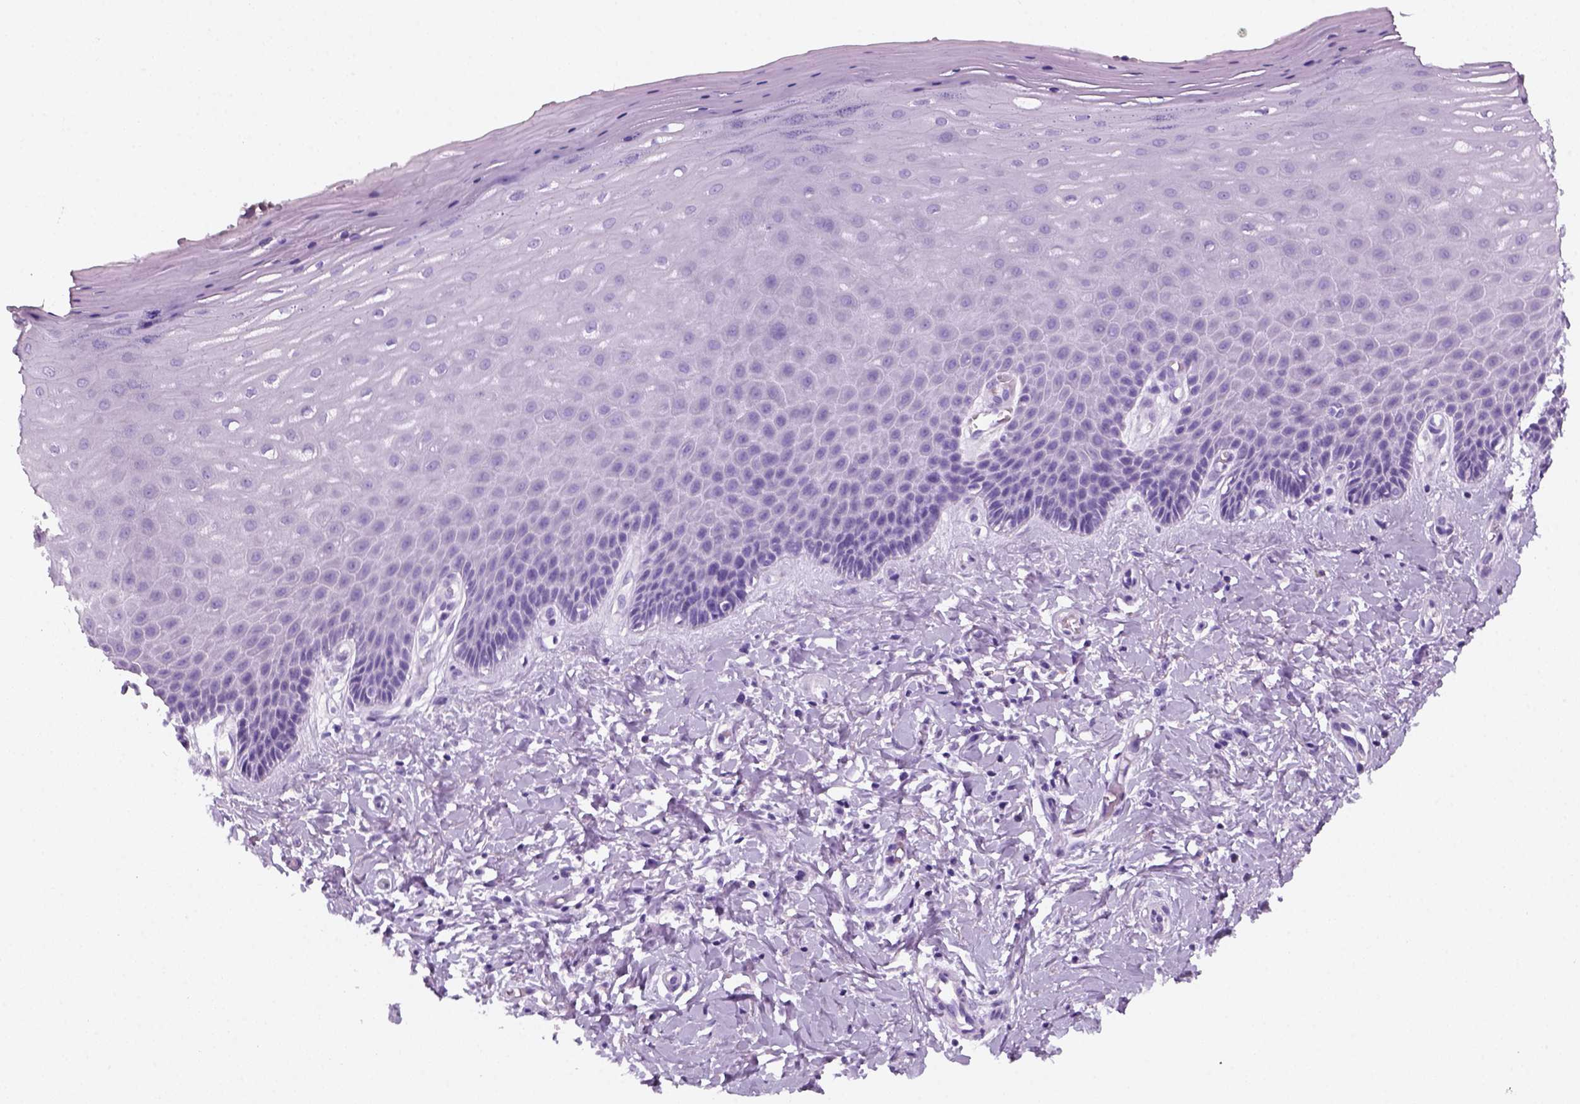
{"staining": {"intensity": "negative", "quantity": "none", "location": "none"}, "tissue": "vagina", "cell_type": "Squamous epithelial cells", "image_type": "normal", "snomed": [{"axis": "morphology", "description": "Normal tissue, NOS"}, {"axis": "topography", "description": "Vagina"}], "caption": "Immunohistochemical staining of normal human vagina shows no significant positivity in squamous epithelial cells.", "gene": "KRTAP11", "patient": {"sex": "female", "age": 83}}